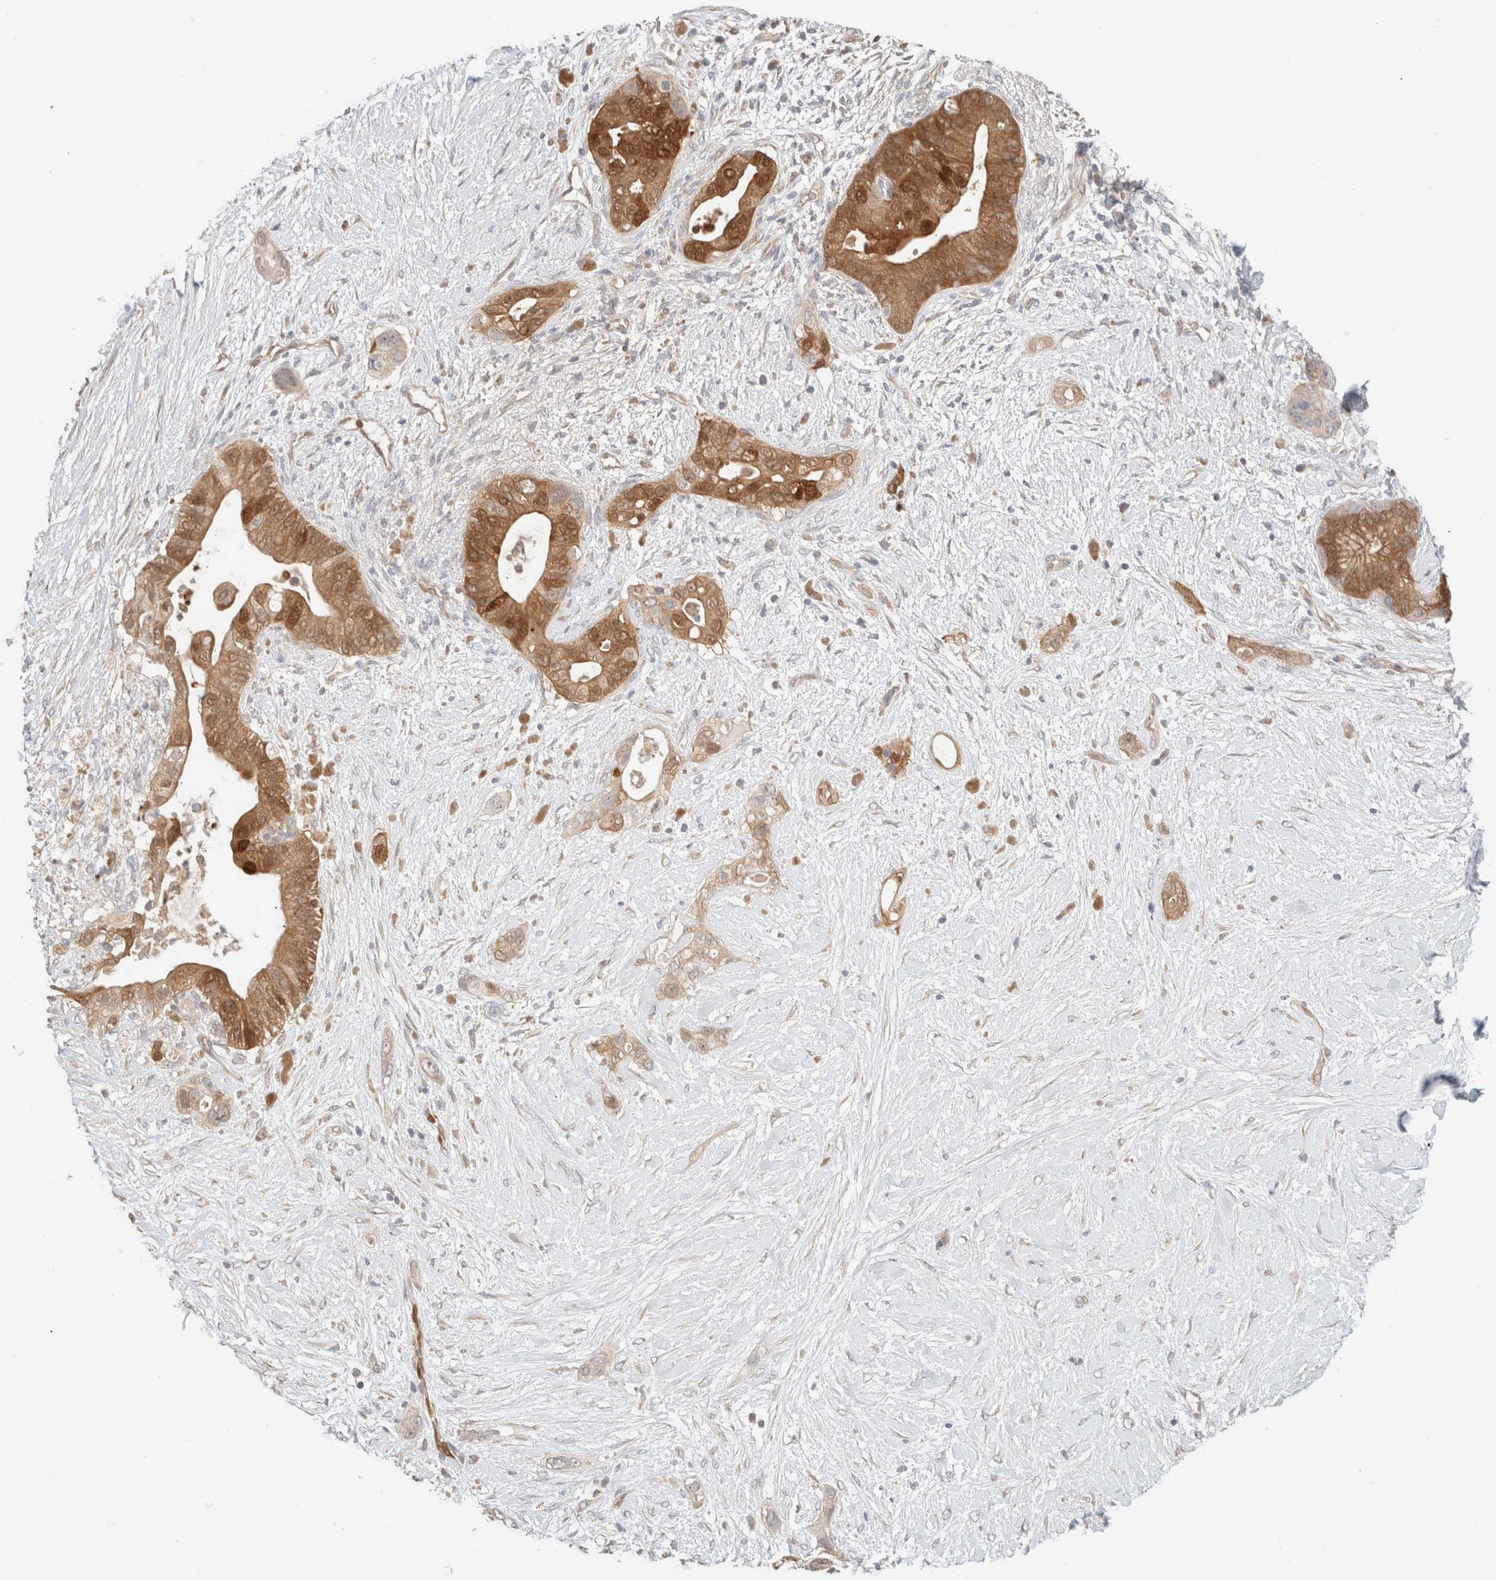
{"staining": {"intensity": "strong", "quantity": ">75%", "location": "cytoplasmic/membranous,nuclear"}, "tissue": "pancreatic cancer", "cell_type": "Tumor cells", "image_type": "cancer", "snomed": [{"axis": "morphology", "description": "Adenocarcinoma, NOS"}, {"axis": "topography", "description": "Pancreas"}], "caption": "The immunohistochemical stain highlights strong cytoplasmic/membranous and nuclear positivity in tumor cells of pancreatic cancer (adenocarcinoma) tissue.", "gene": "CA13", "patient": {"sex": "male", "age": 53}}